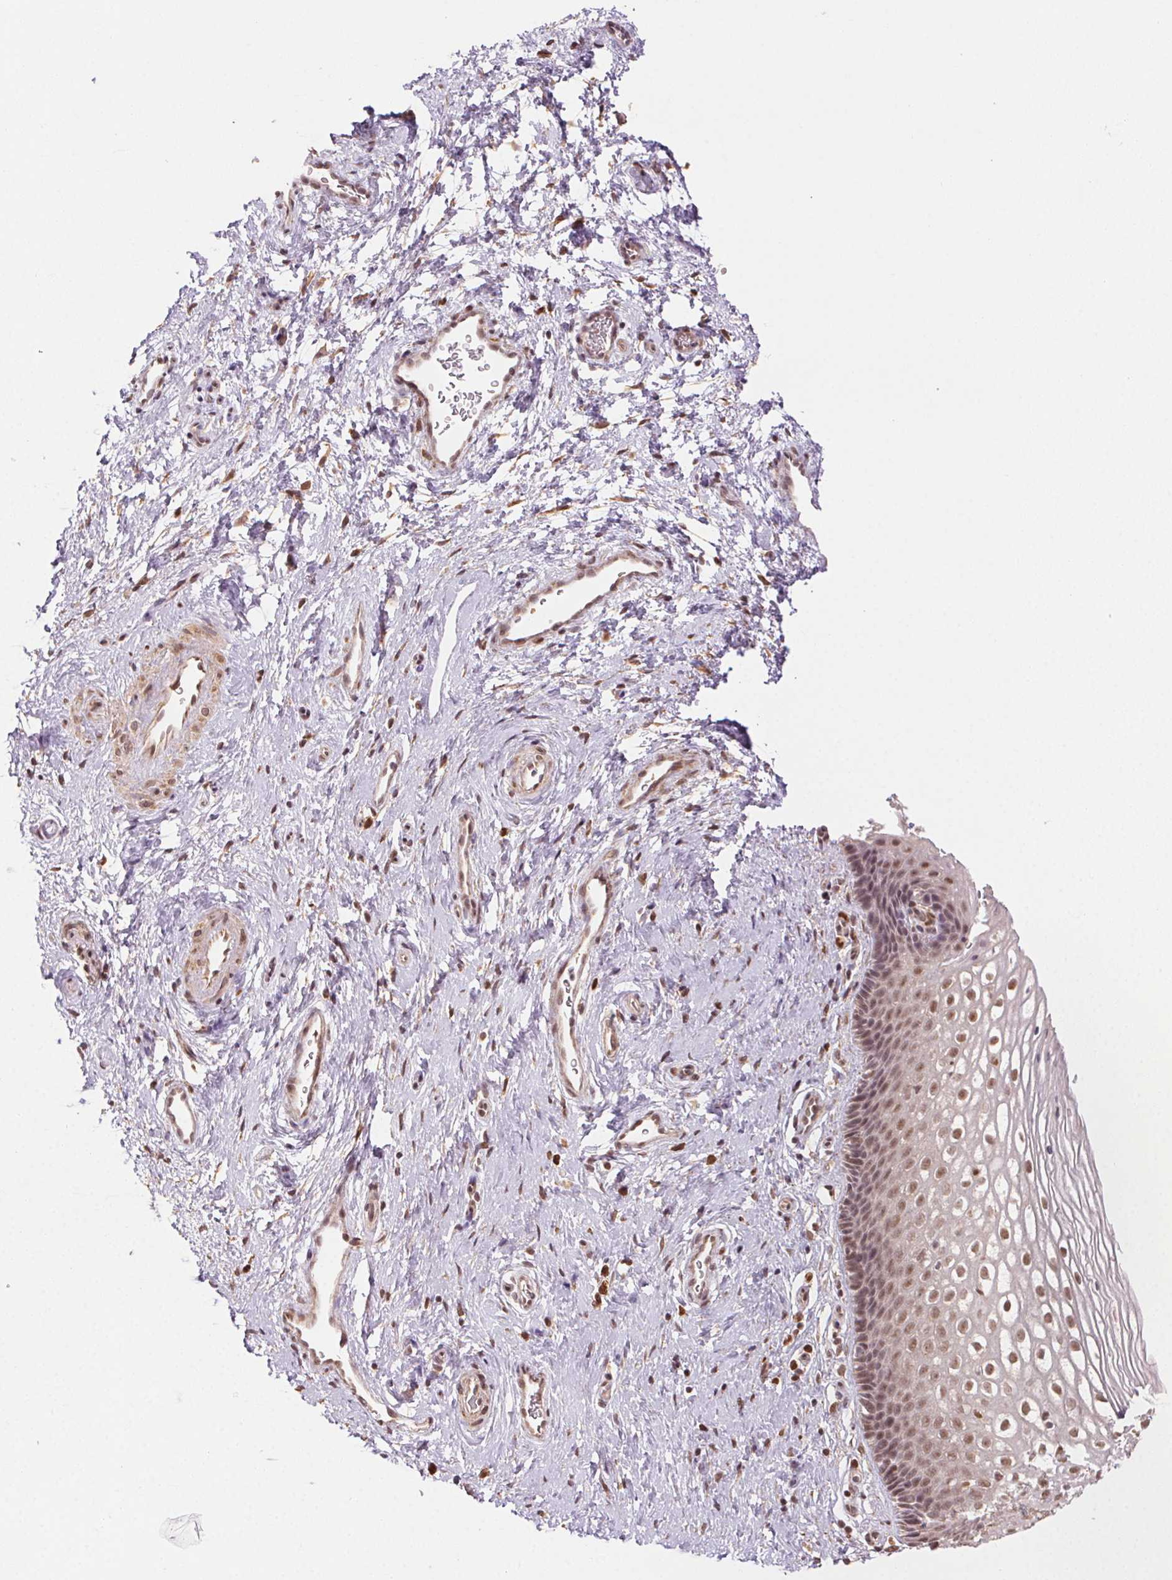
{"staining": {"intensity": "moderate", "quantity": ">75%", "location": "nuclear"}, "tissue": "cervix", "cell_type": "Glandular cells", "image_type": "normal", "snomed": [{"axis": "morphology", "description": "Normal tissue, NOS"}, {"axis": "topography", "description": "Cervix"}], "caption": "DAB immunohistochemical staining of benign human cervix exhibits moderate nuclear protein staining in about >75% of glandular cells.", "gene": "TREML4", "patient": {"sex": "female", "age": 34}}